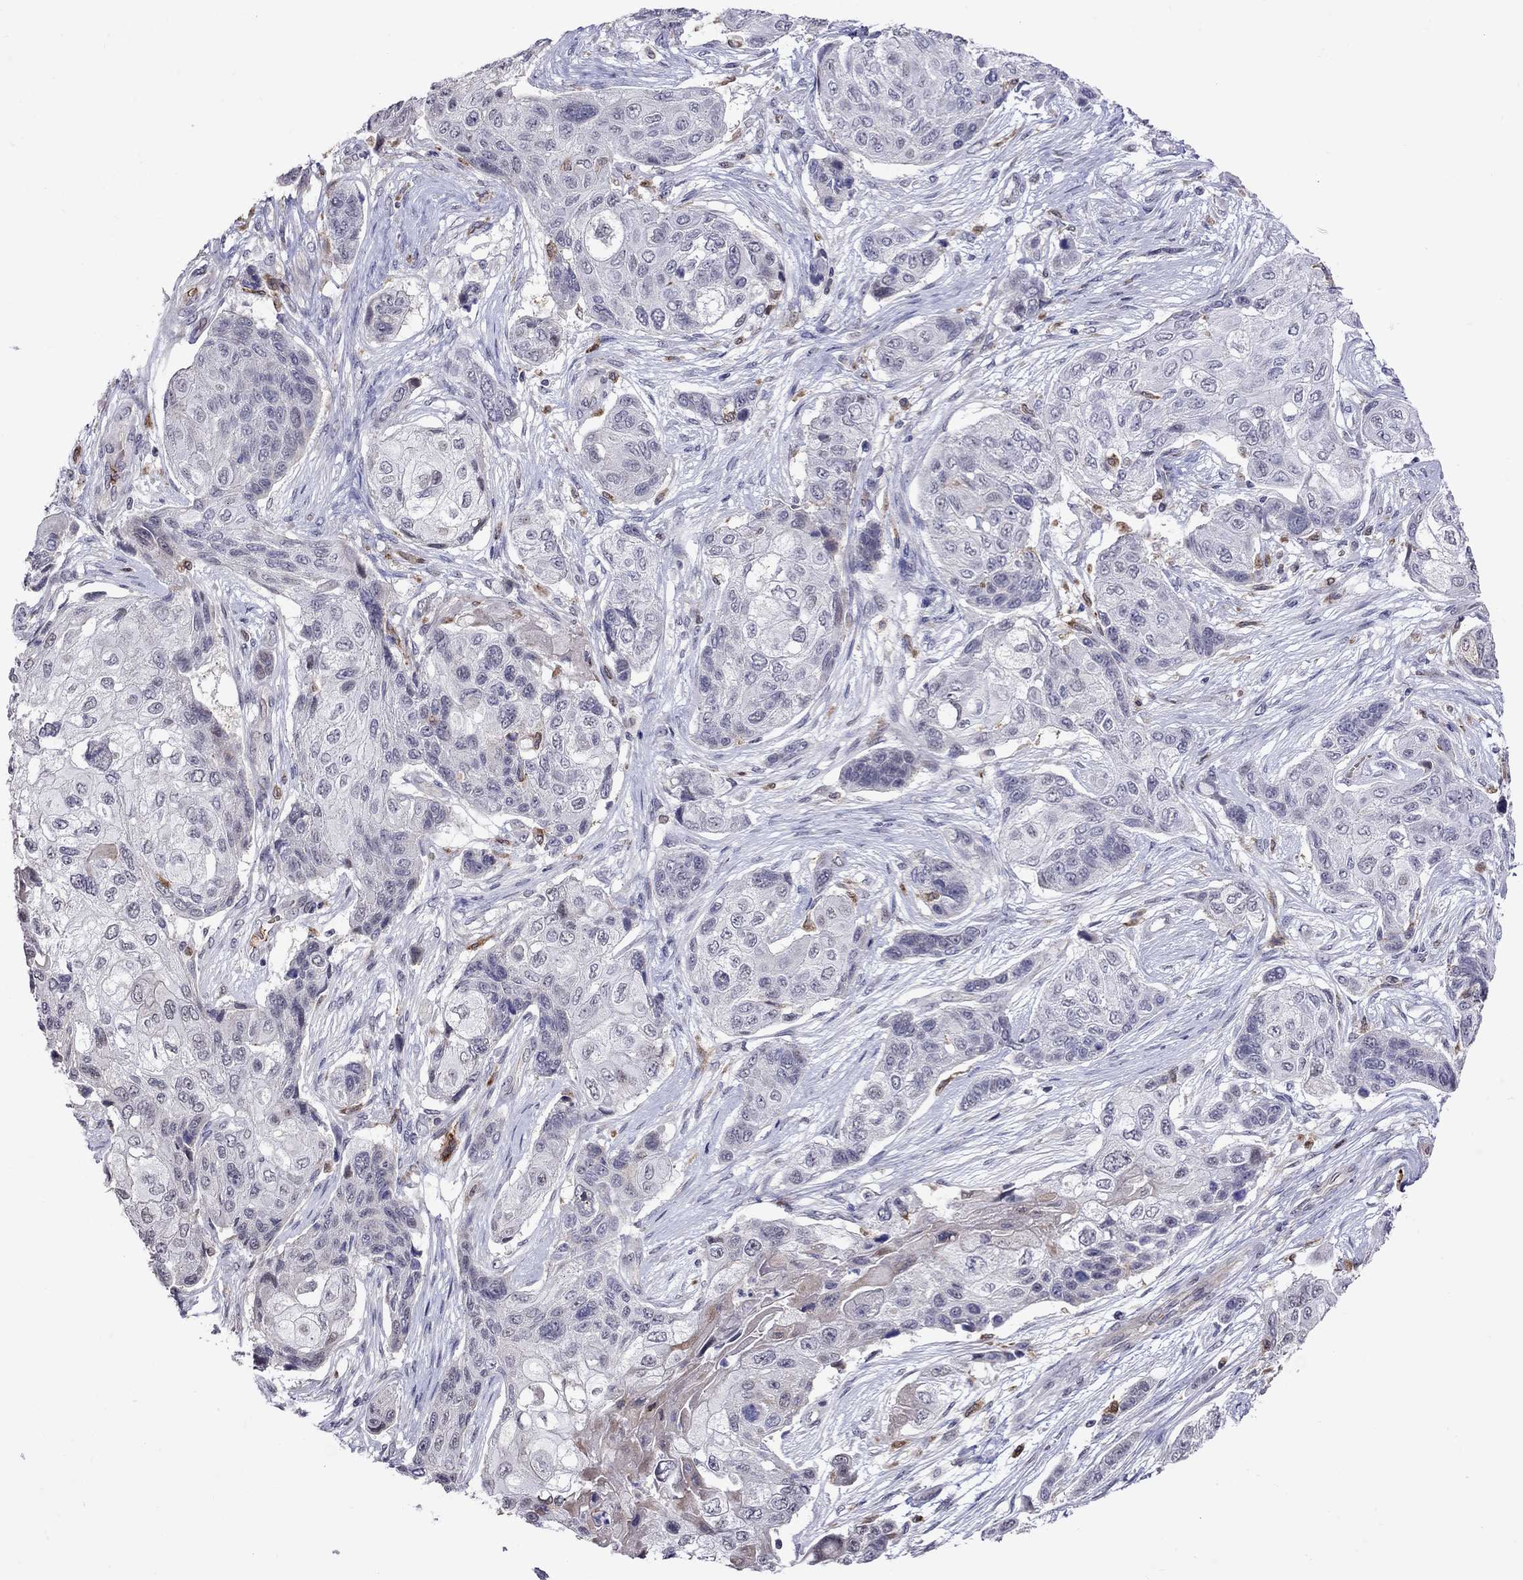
{"staining": {"intensity": "moderate", "quantity": "<25%", "location": "cytoplasmic/membranous"}, "tissue": "lung cancer", "cell_type": "Tumor cells", "image_type": "cancer", "snomed": [{"axis": "morphology", "description": "Squamous cell carcinoma, NOS"}, {"axis": "topography", "description": "Lung"}], "caption": "Tumor cells display moderate cytoplasmic/membranous expression in about <25% of cells in lung cancer (squamous cell carcinoma).", "gene": "ADAM28", "patient": {"sex": "male", "age": 69}}